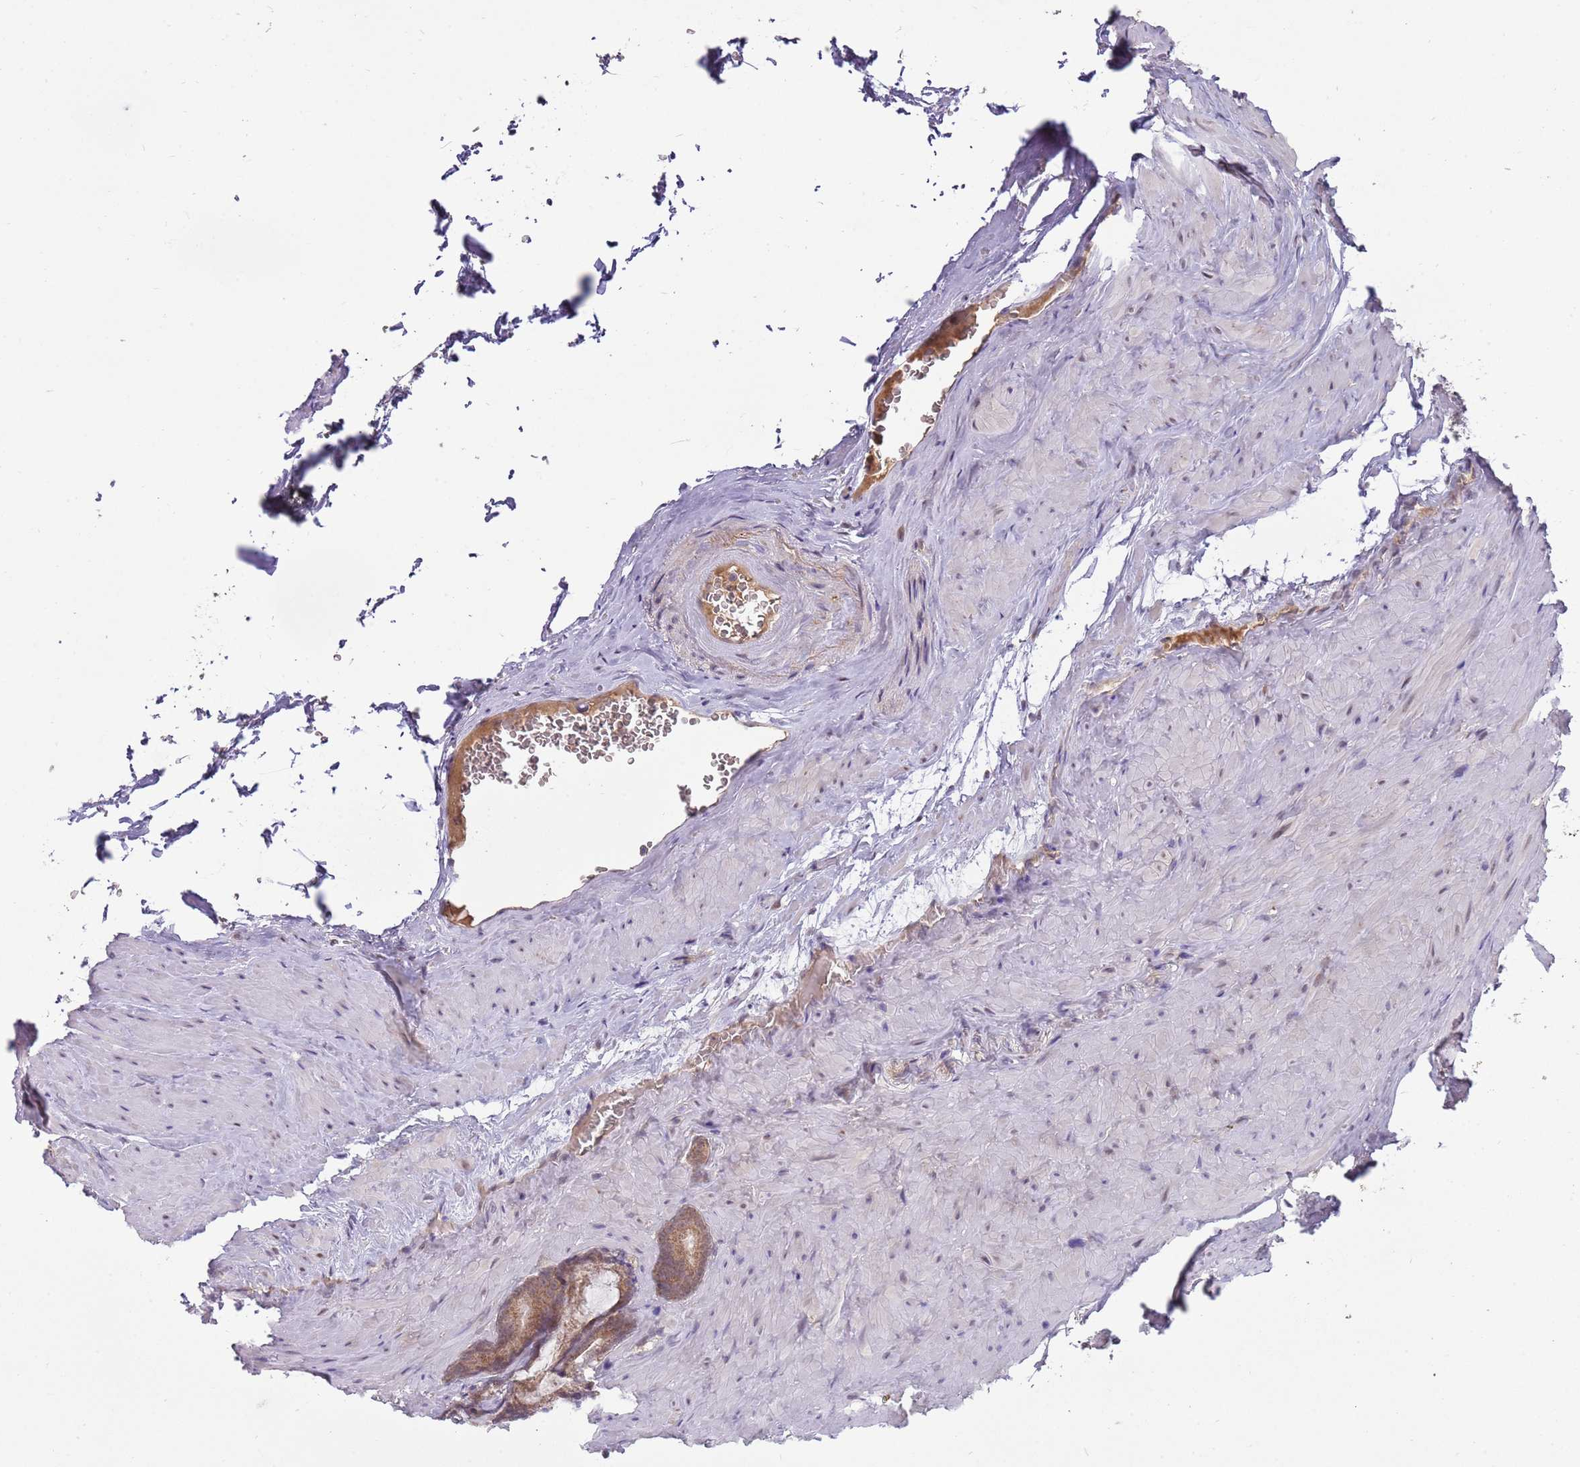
{"staining": {"intensity": "moderate", "quantity": ">75%", "location": "cytoplasmic/membranous"}, "tissue": "prostate cancer", "cell_type": "Tumor cells", "image_type": "cancer", "snomed": [{"axis": "morphology", "description": "Adenocarcinoma, High grade"}, {"axis": "topography", "description": "Prostate"}], "caption": "Prostate cancer was stained to show a protein in brown. There is medium levels of moderate cytoplasmic/membranous expression in about >75% of tumor cells.", "gene": "NBPF6", "patient": {"sex": "male", "age": 66}}